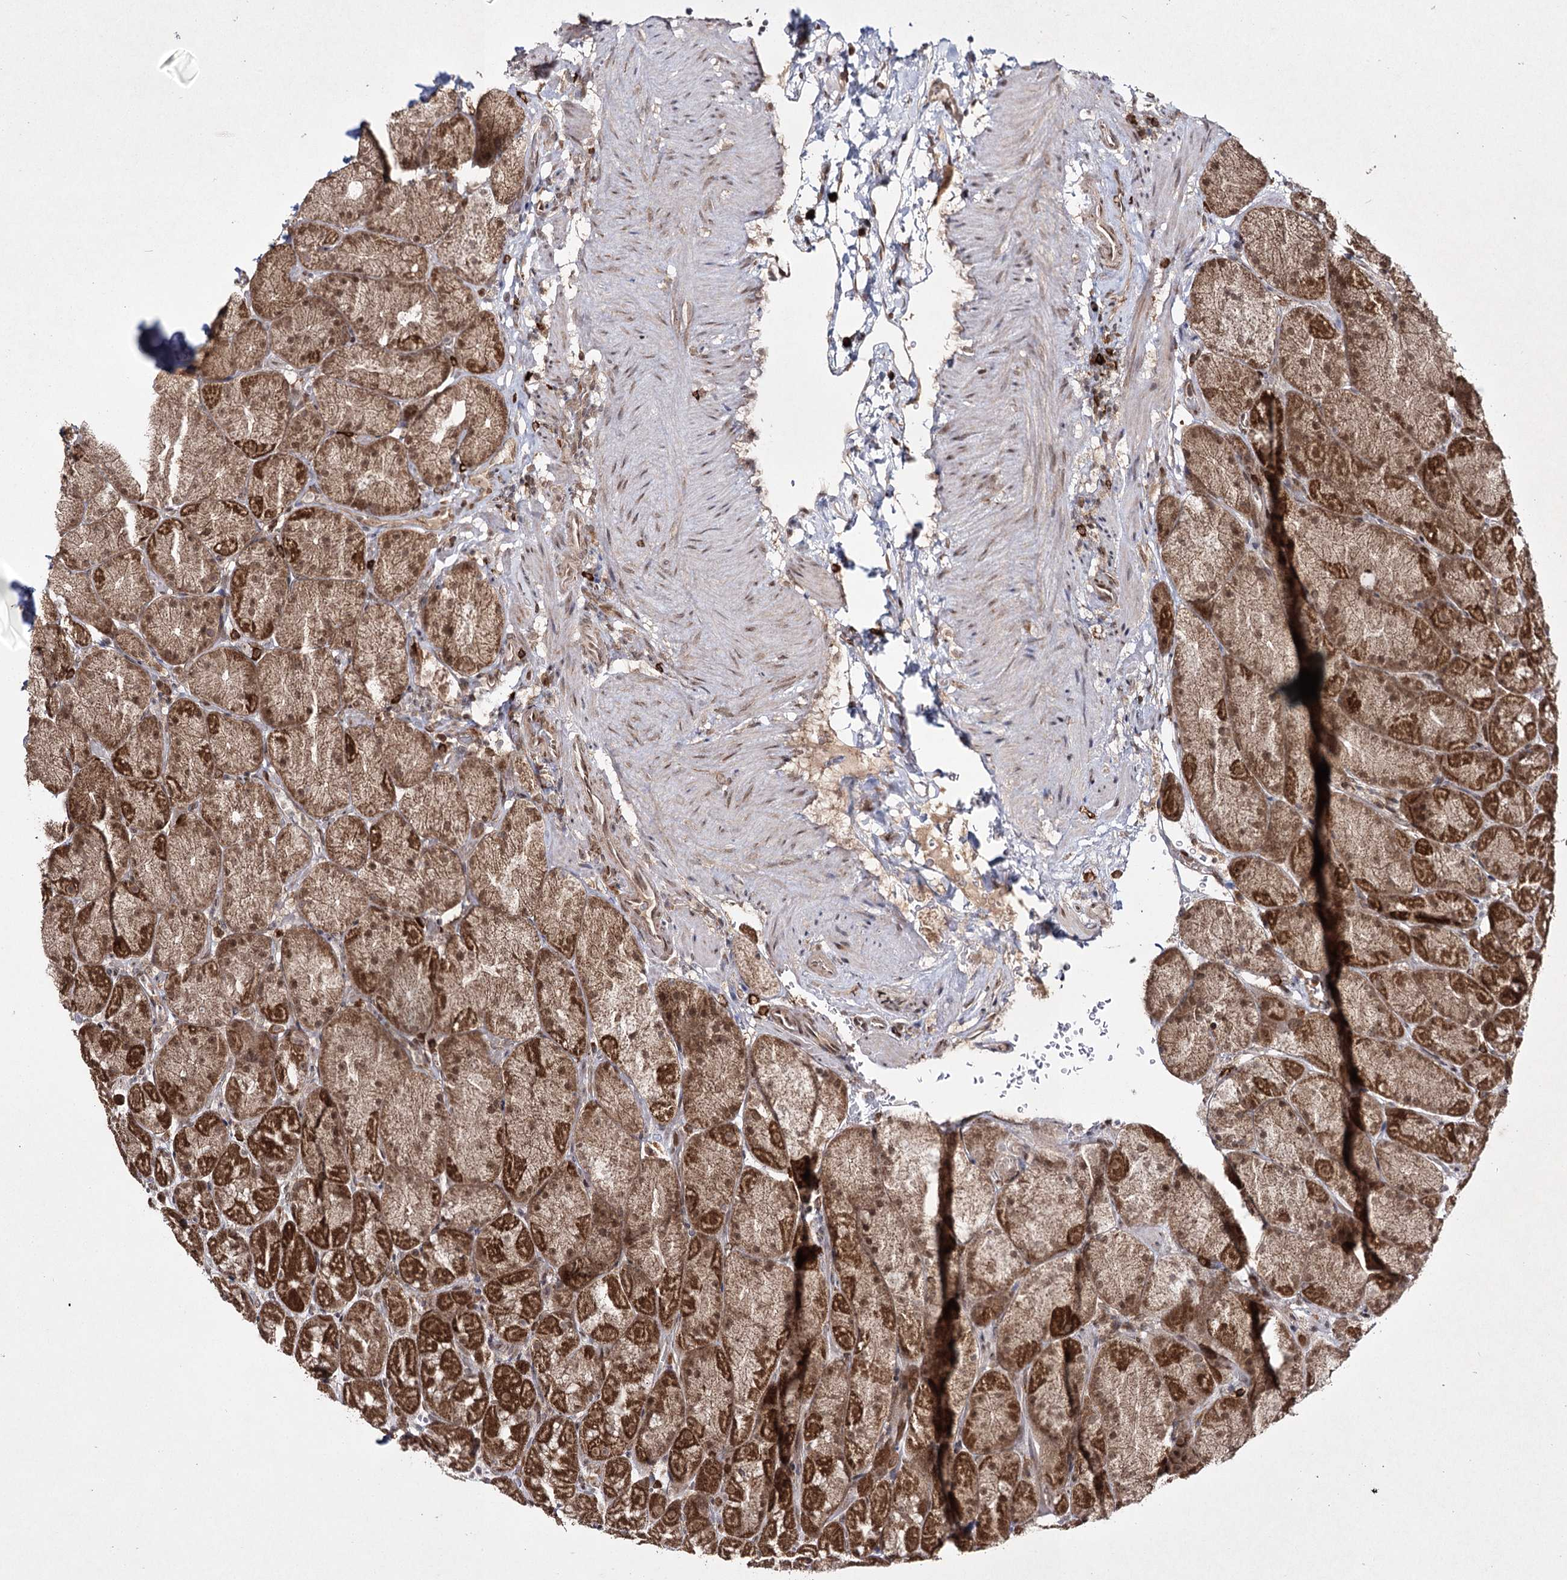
{"staining": {"intensity": "moderate", "quantity": "25%-75%", "location": "cytoplasmic/membranous,nuclear"}, "tissue": "stomach", "cell_type": "Glandular cells", "image_type": "normal", "snomed": [{"axis": "morphology", "description": "Normal tissue, NOS"}, {"axis": "topography", "description": "Stomach, upper"}, {"axis": "topography", "description": "Stomach, lower"}], "caption": "Benign stomach reveals moderate cytoplasmic/membranous,nuclear expression in about 25%-75% of glandular cells.", "gene": "TRNT1", "patient": {"sex": "male", "age": 67}}